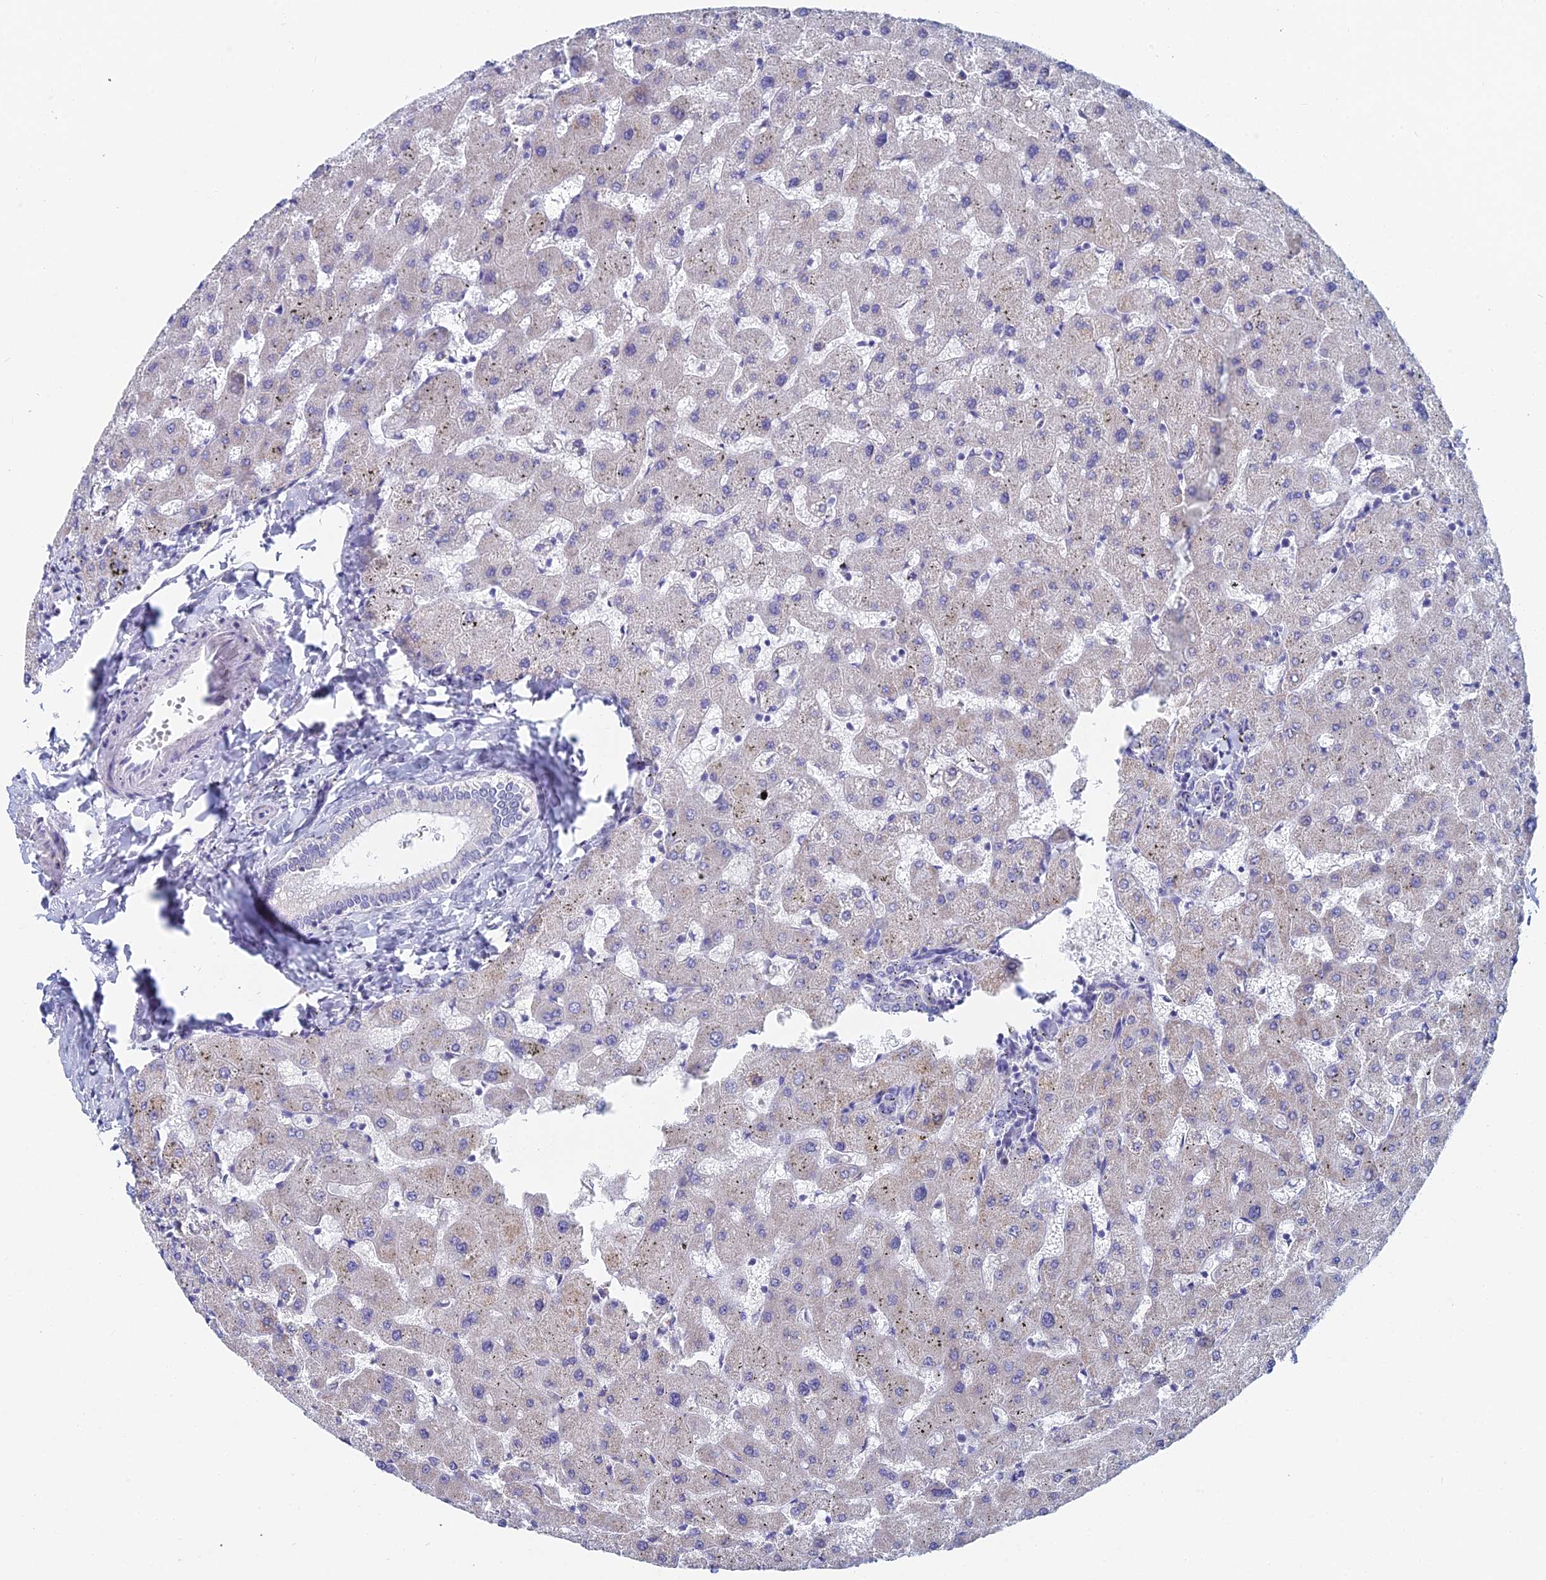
{"staining": {"intensity": "negative", "quantity": "none", "location": "none"}, "tissue": "liver", "cell_type": "Cholangiocytes", "image_type": "normal", "snomed": [{"axis": "morphology", "description": "Normal tissue, NOS"}, {"axis": "topography", "description": "Liver"}], "caption": "Immunohistochemistry image of normal human liver stained for a protein (brown), which reveals no expression in cholangiocytes. (Immunohistochemistry, brightfield microscopy, high magnification).", "gene": "ACSM1", "patient": {"sex": "female", "age": 63}}